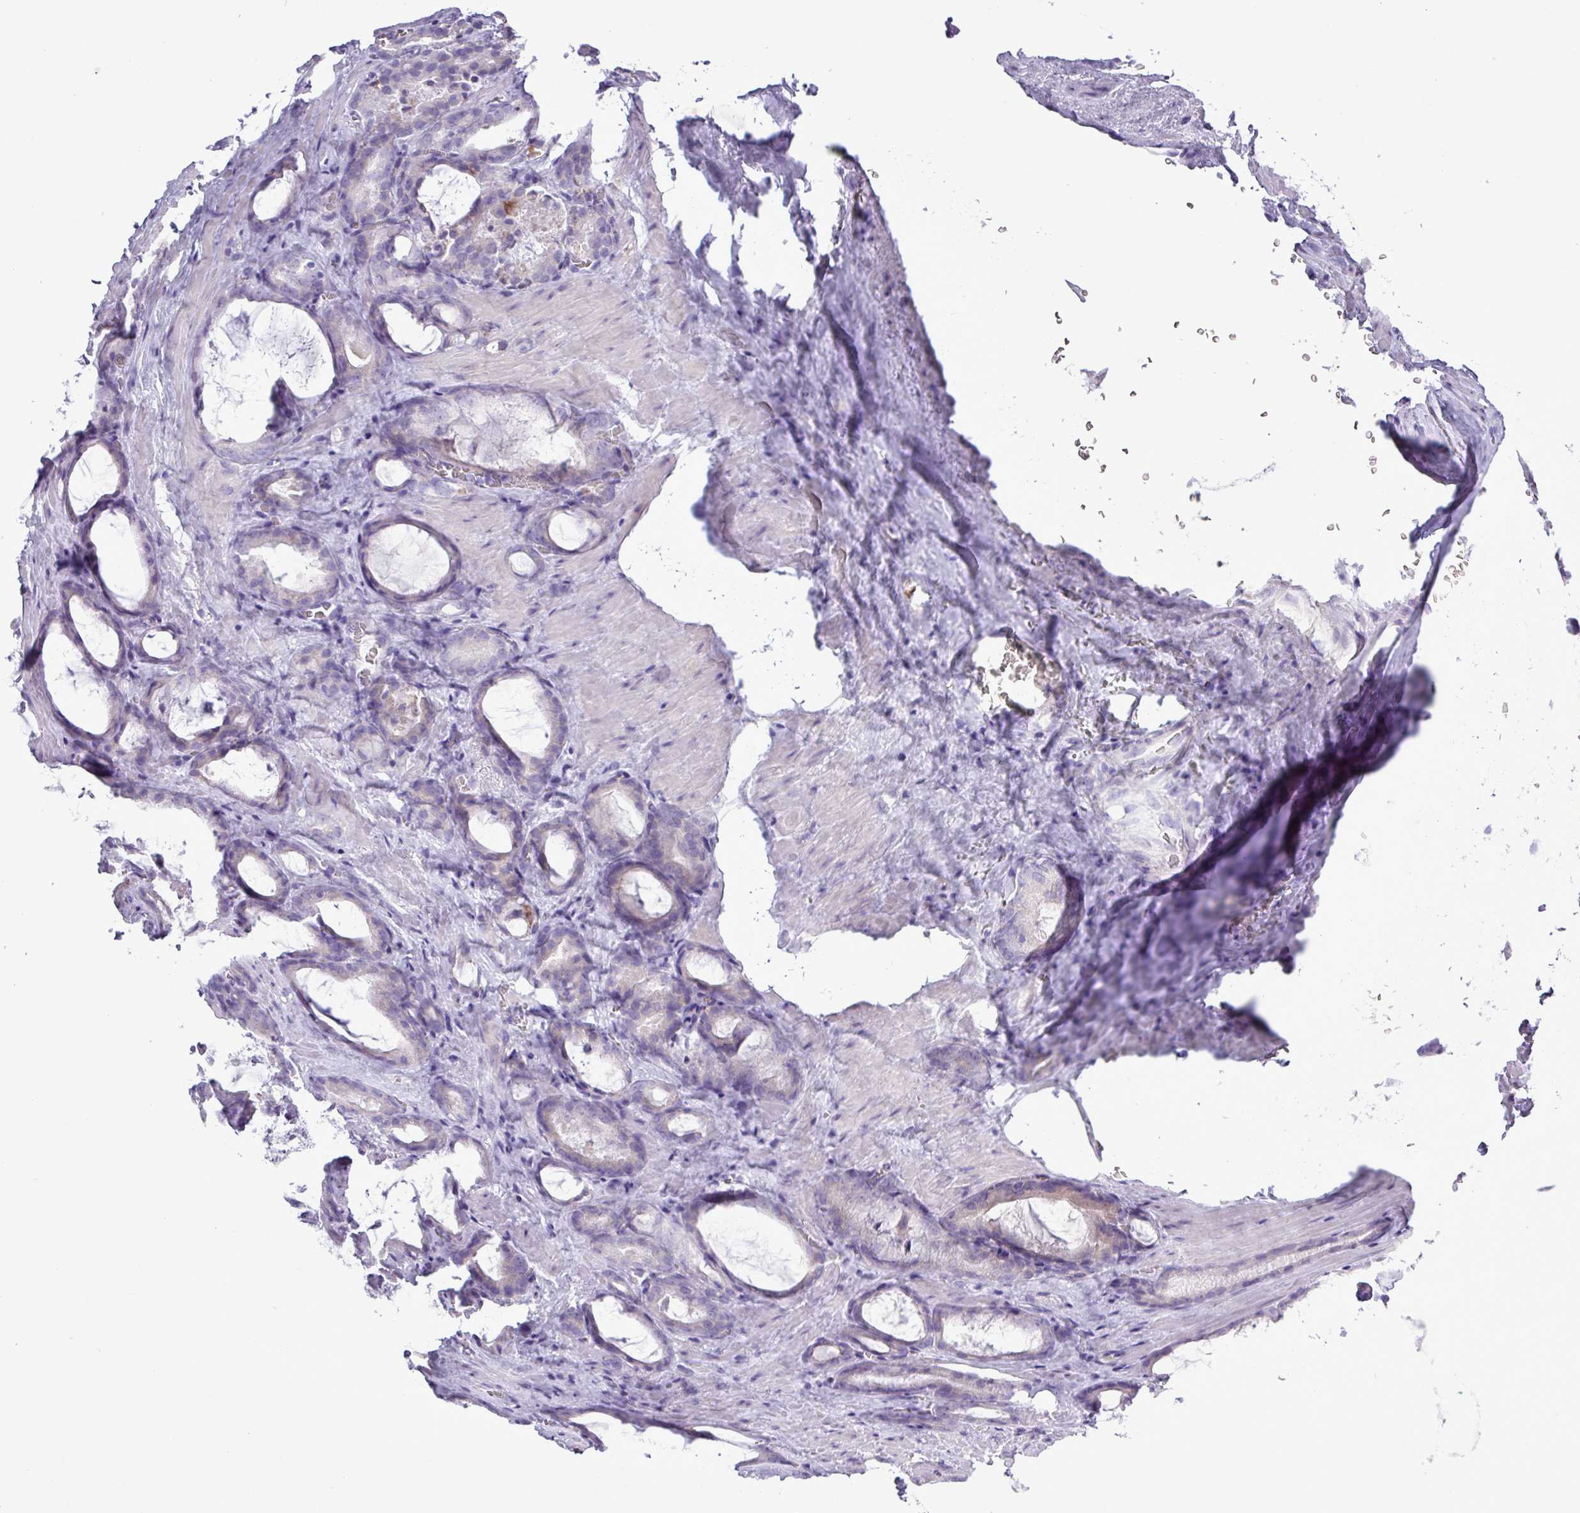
{"staining": {"intensity": "weak", "quantity": "<25%", "location": "cytoplasmic/membranous"}, "tissue": "prostate cancer", "cell_type": "Tumor cells", "image_type": "cancer", "snomed": [{"axis": "morphology", "description": "Adenocarcinoma, High grade"}, {"axis": "topography", "description": "Prostate"}], "caption": "Image shows no protein expression in tumor cells of high-grade adenocarcinoma (prostate) tissue.", "gene": "ALDH3A1", "patient": {"sex": "male", "age": 72}}